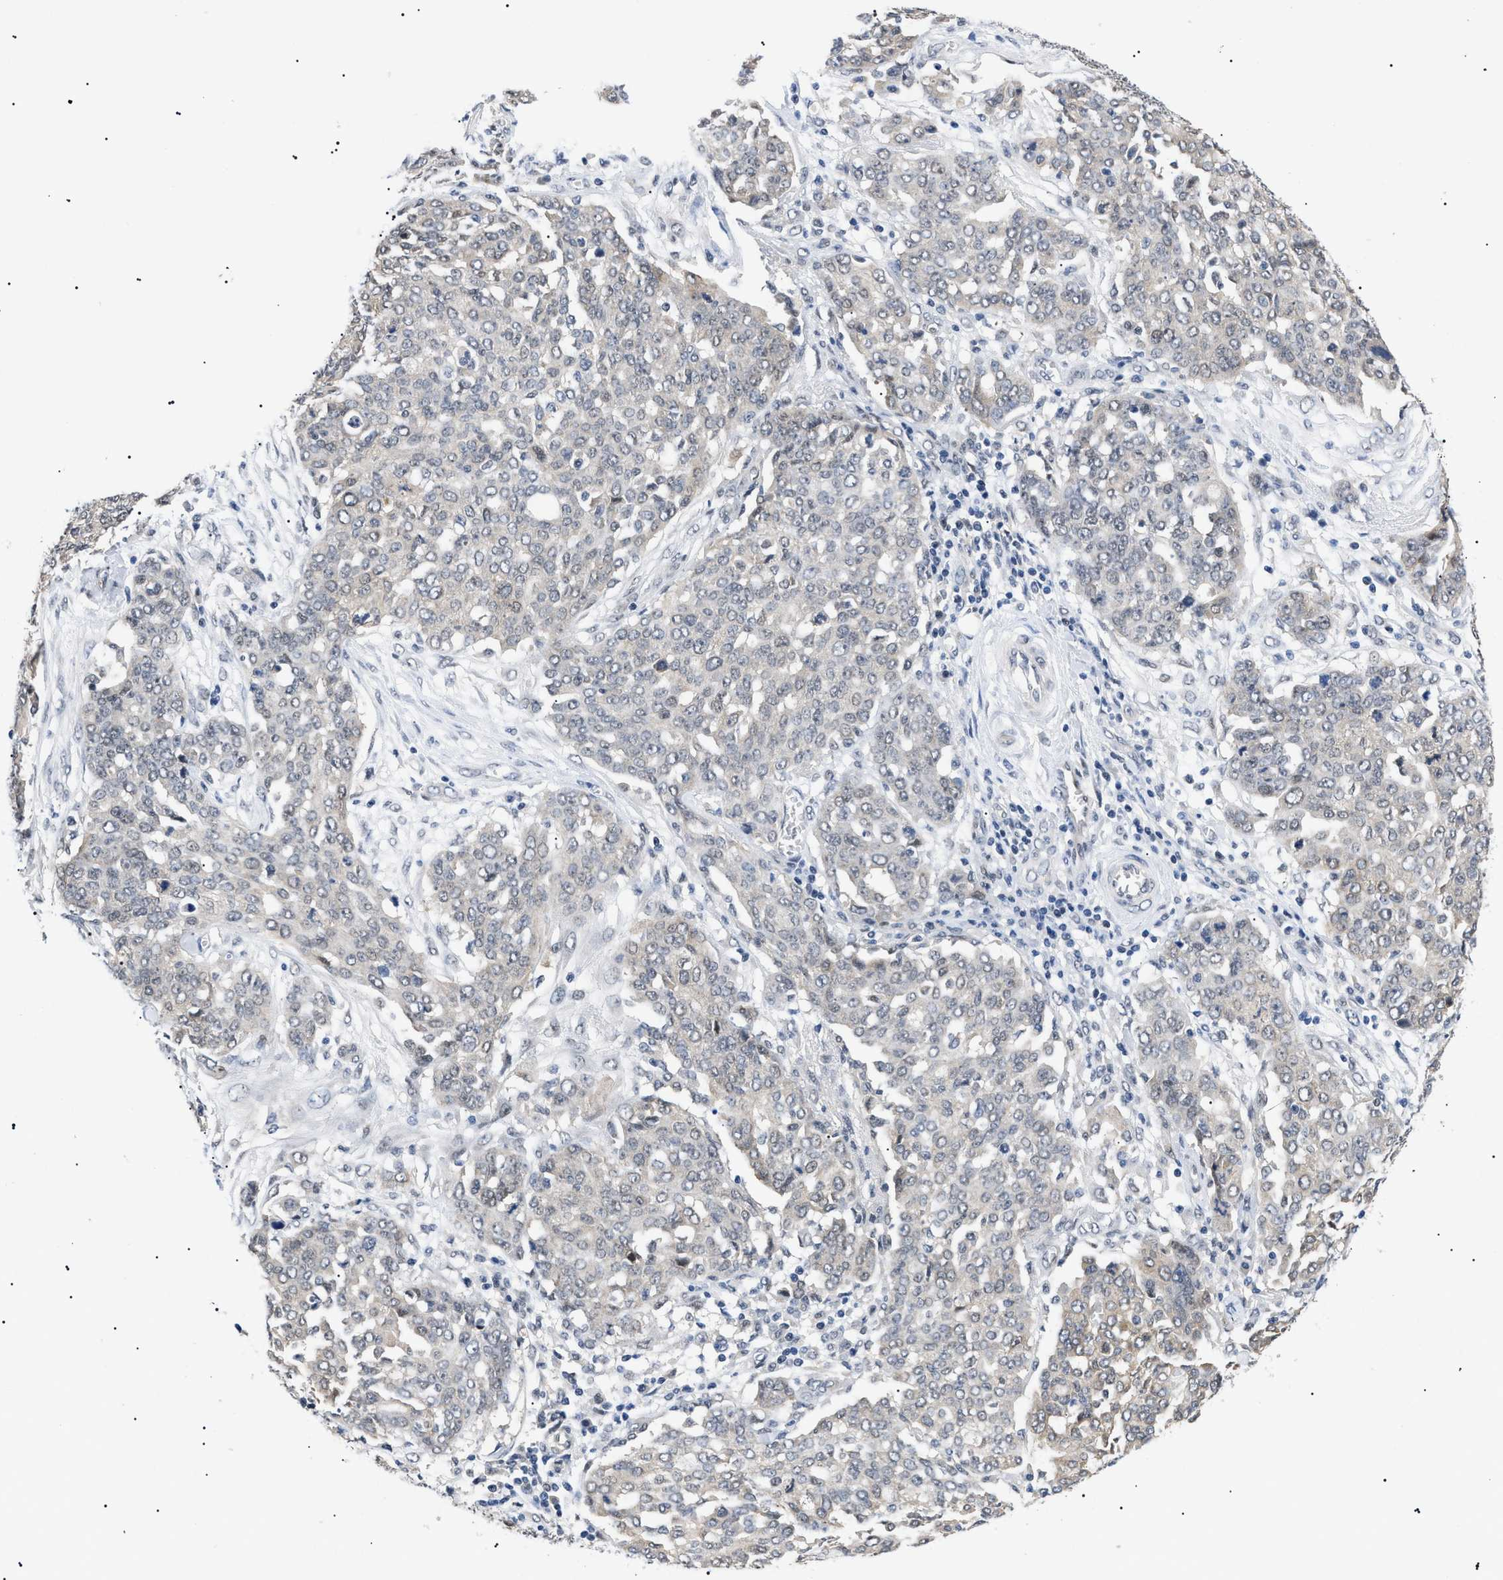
{"staining": {"intensity": "negative", "quantity": "none", "location": "none"}, "tissue": "ovarian cancer", "cell_type": "Tumor cells", "image_type": "cancer", "snomed": [{"axis": "morphology", "description": "Cystadenocarcinoma, serous, NOS"}, {"axis": "topography", "description": "Soft tissue"}, {"axis": "topography", "description": "Ovary"}], "caption": "High power microscopy histopathology image of an immunohistochemistry micrograph of ovarian serous cystadenocarcinoma, revealing no significant expression in tumor cells. (Stains: DAB immunohistochemistry (IHC) with hematoxylin counter stain, Microscopy: brightfield microscopy at high magnification).", "gene": "GARRE1", "patient": {"sex": "female", "age": 57}}